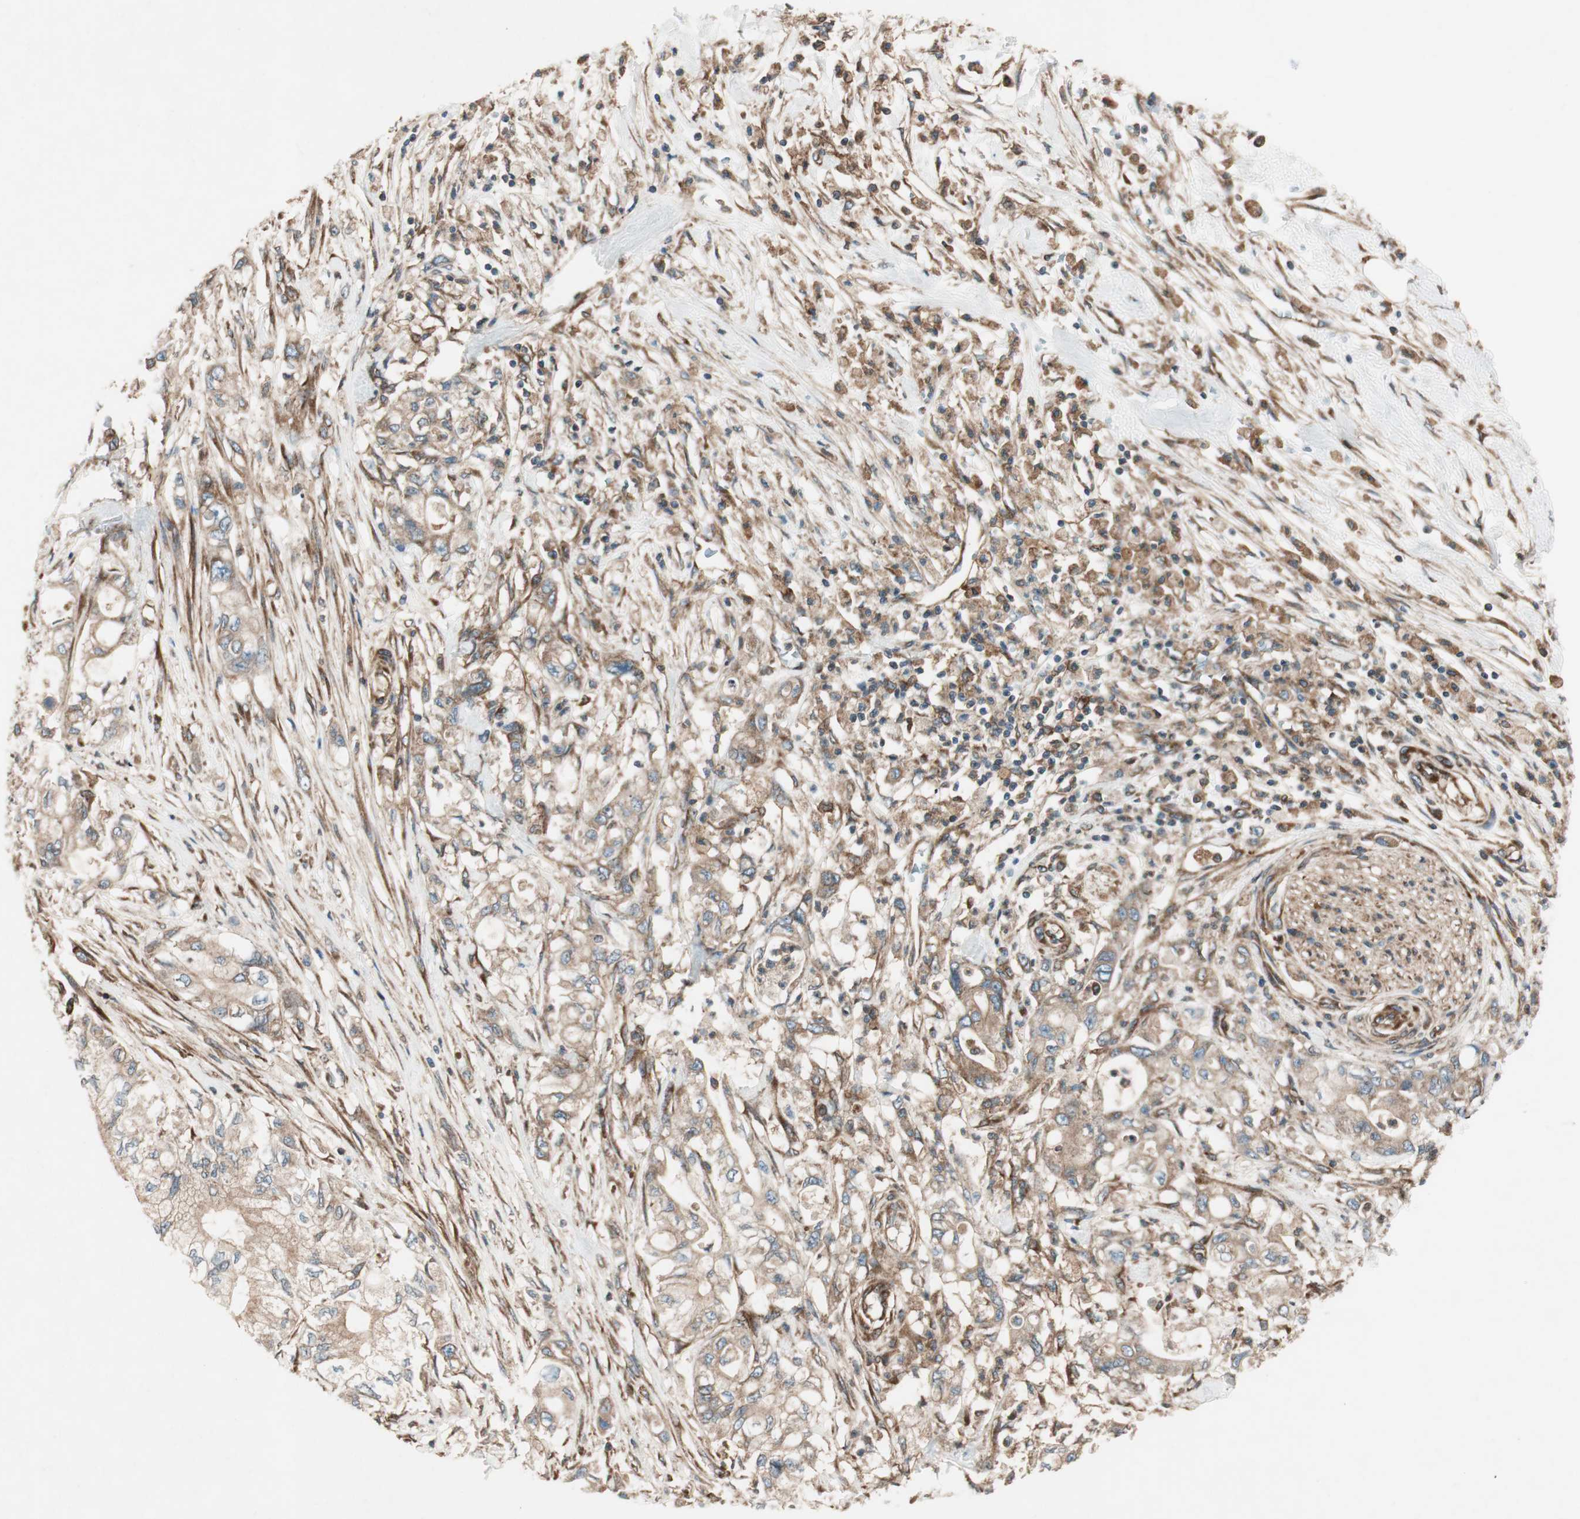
{"staining": {"intensity": "moderate", "quantity": ">75%", "location": "cytoplasmic/membranous"}, "tissue": "pancreatic cancer", "cell_type": "Tumor cells", "image_type": "cancer", "snomed": [{"axis": "morphology", "description": "Adenocarcinoma, NOS"}, {"axis": "topography", "description": "Pancreas"}], "caption": "Protein expression analysis of human pancreatic cancer reveals moderate cytoplasmic/membranous expression in approximately >75% of tumor cells.", "gene": "RAB5A", "patient": {"sex": "male", "age": 79}}